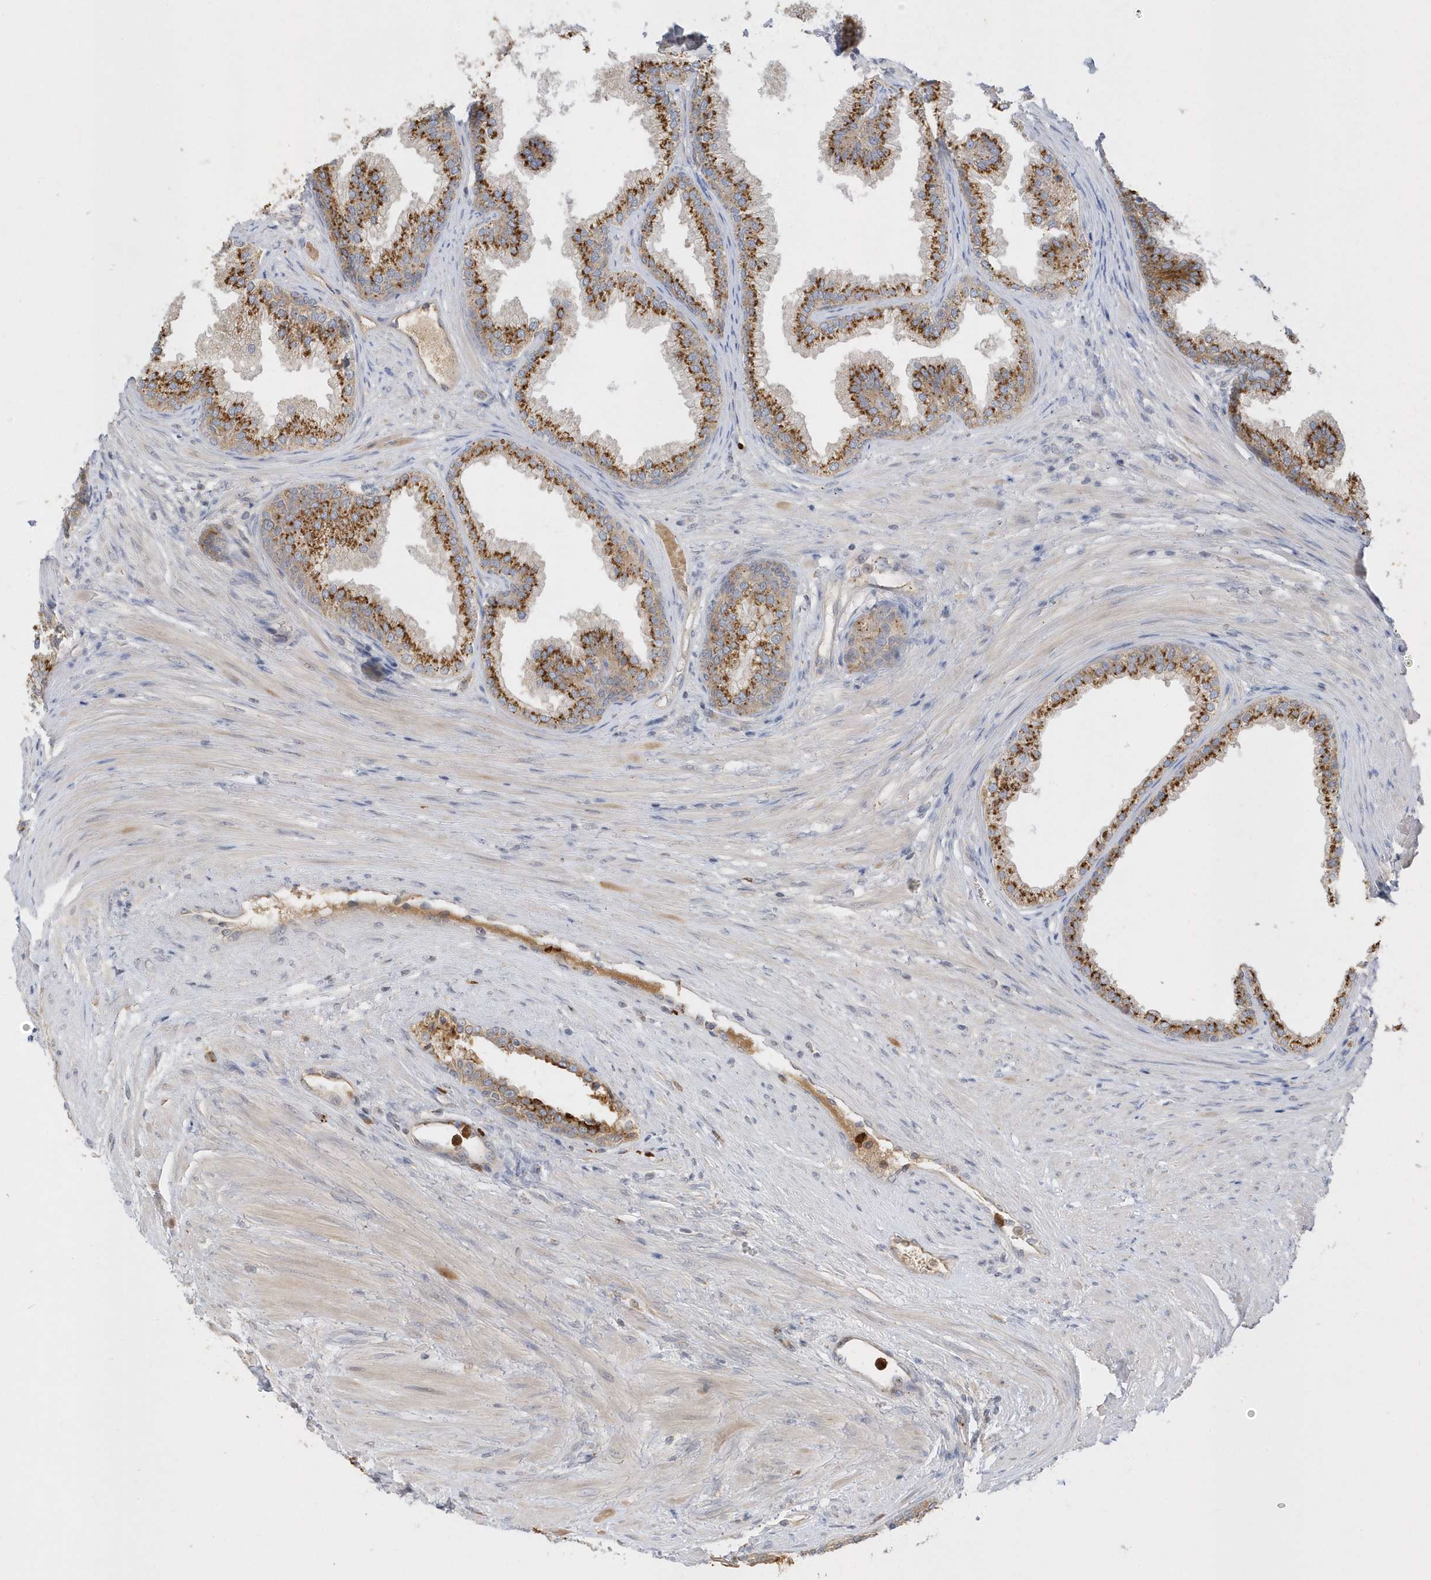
{"staining": {"intensity": "strong", "quantity": ">75%", "location": "cytoplasmic/membranous"}, "tissue": "prostate", "cell_type": "Glandular cells", "image_type": "normal", "snomed": [{"axis": "morphology", "description": "Normal tissue, NOS"}, {"axis": "topography", "description": "Prostate"}], "caption": "Prostate was stained to show a protein in brown. There is high levels of strong cytoplasmic/membranous positivity in about >75% of glandular cells.", "gene": "DPP9", "patient": {"sex": "male", "age": 76}}